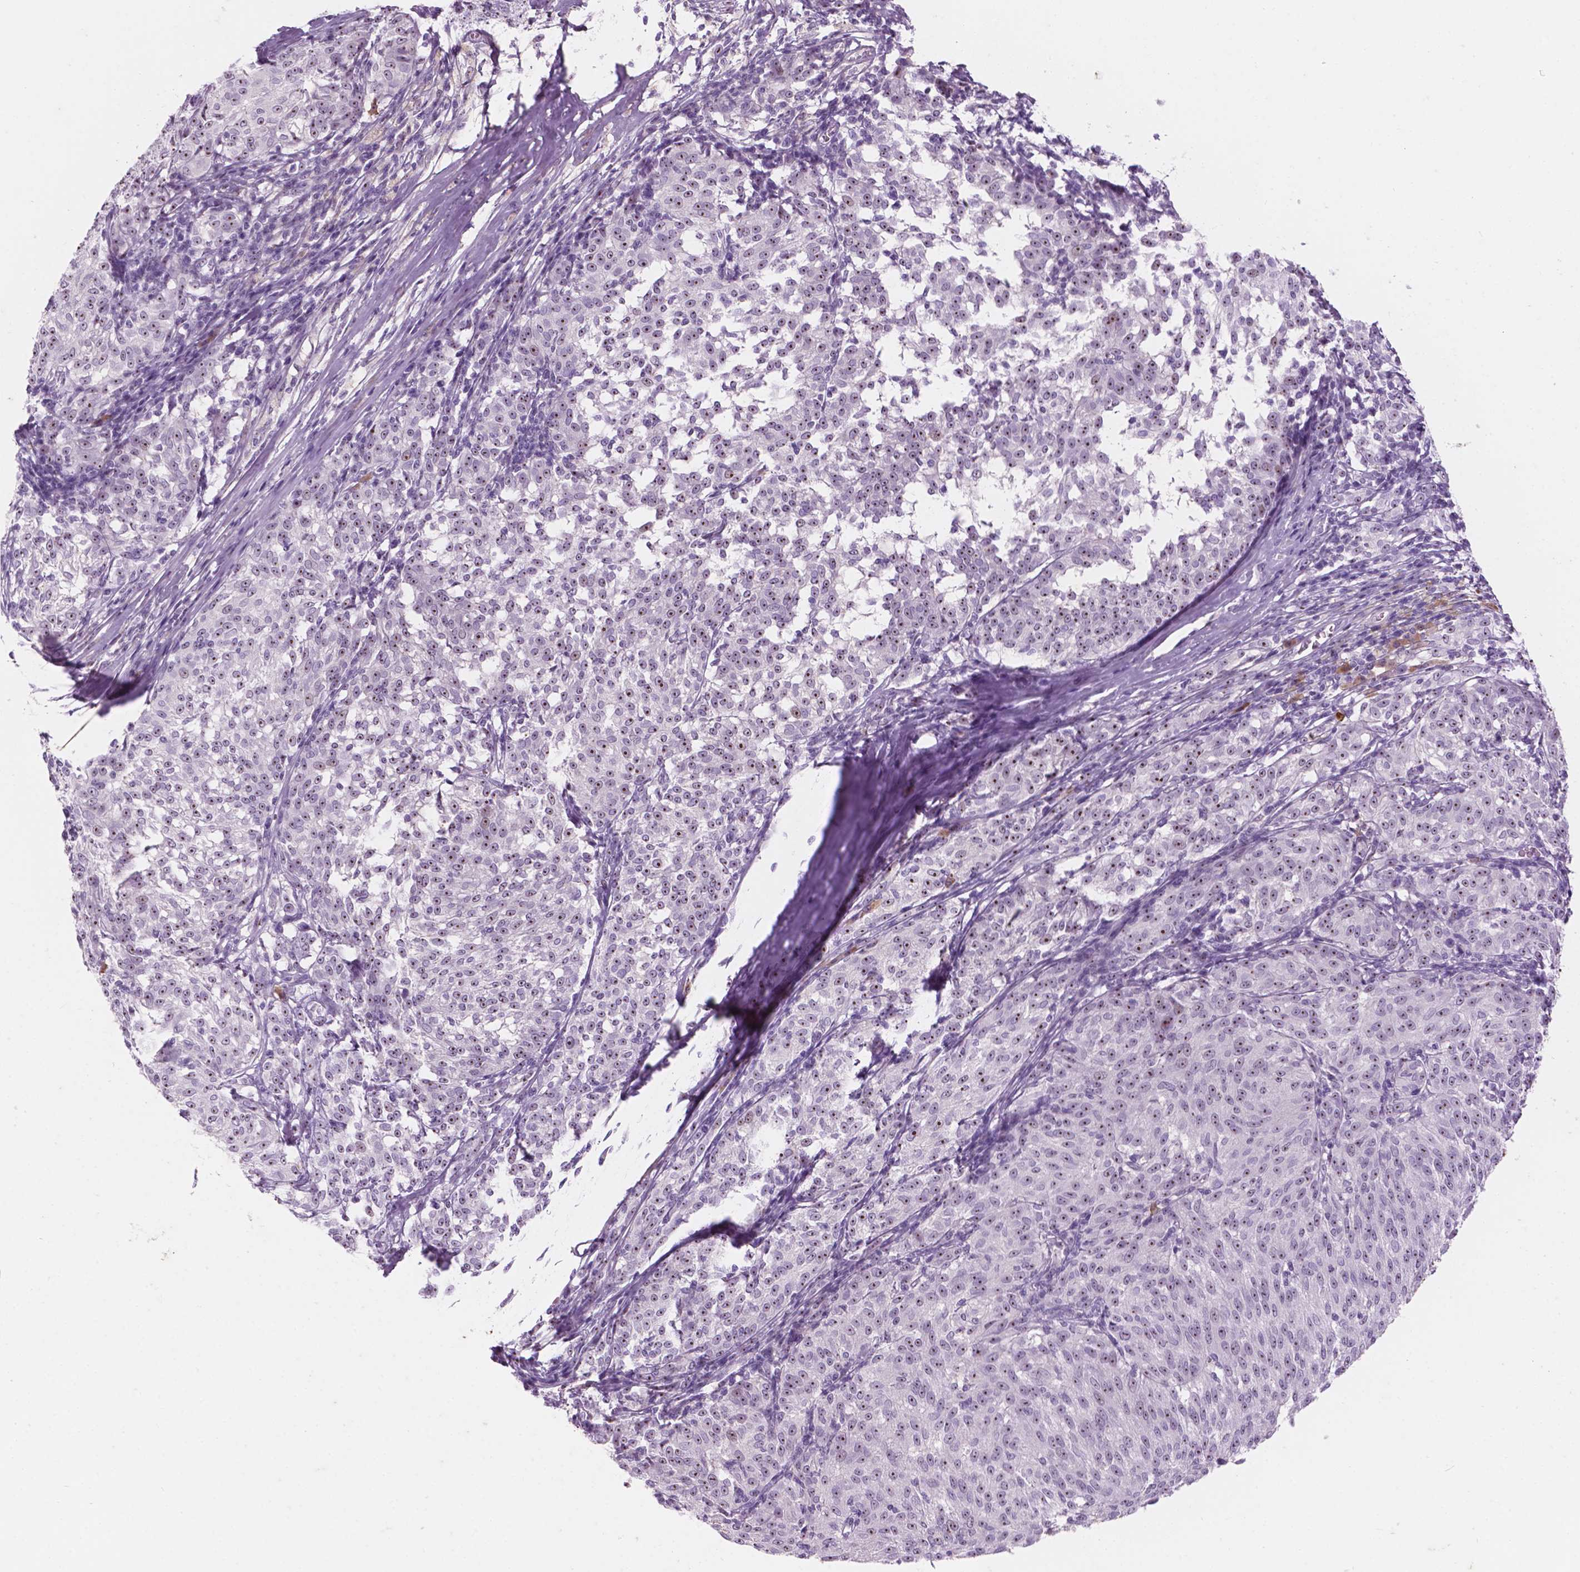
{"staining": {"intensity": "weak", "quantity": "25%-75%", "location": "nuclear"}, "tissue": "melanoma", "cell_type": "Tumor cells", "image_type": "cancer", "snomed": [{"axis": "morphology", "description": "Malignant melanoma, NOS"}, {"axis": "topography", "description": "Skin"}], "caption": "Protein staining of malignant melanoma tissue demonstrates weak nuclear positivity in approximately 25%-75% of tumor cells.", "gene": "ZNF853", "patient": {"sex": "female", "age": 72}}